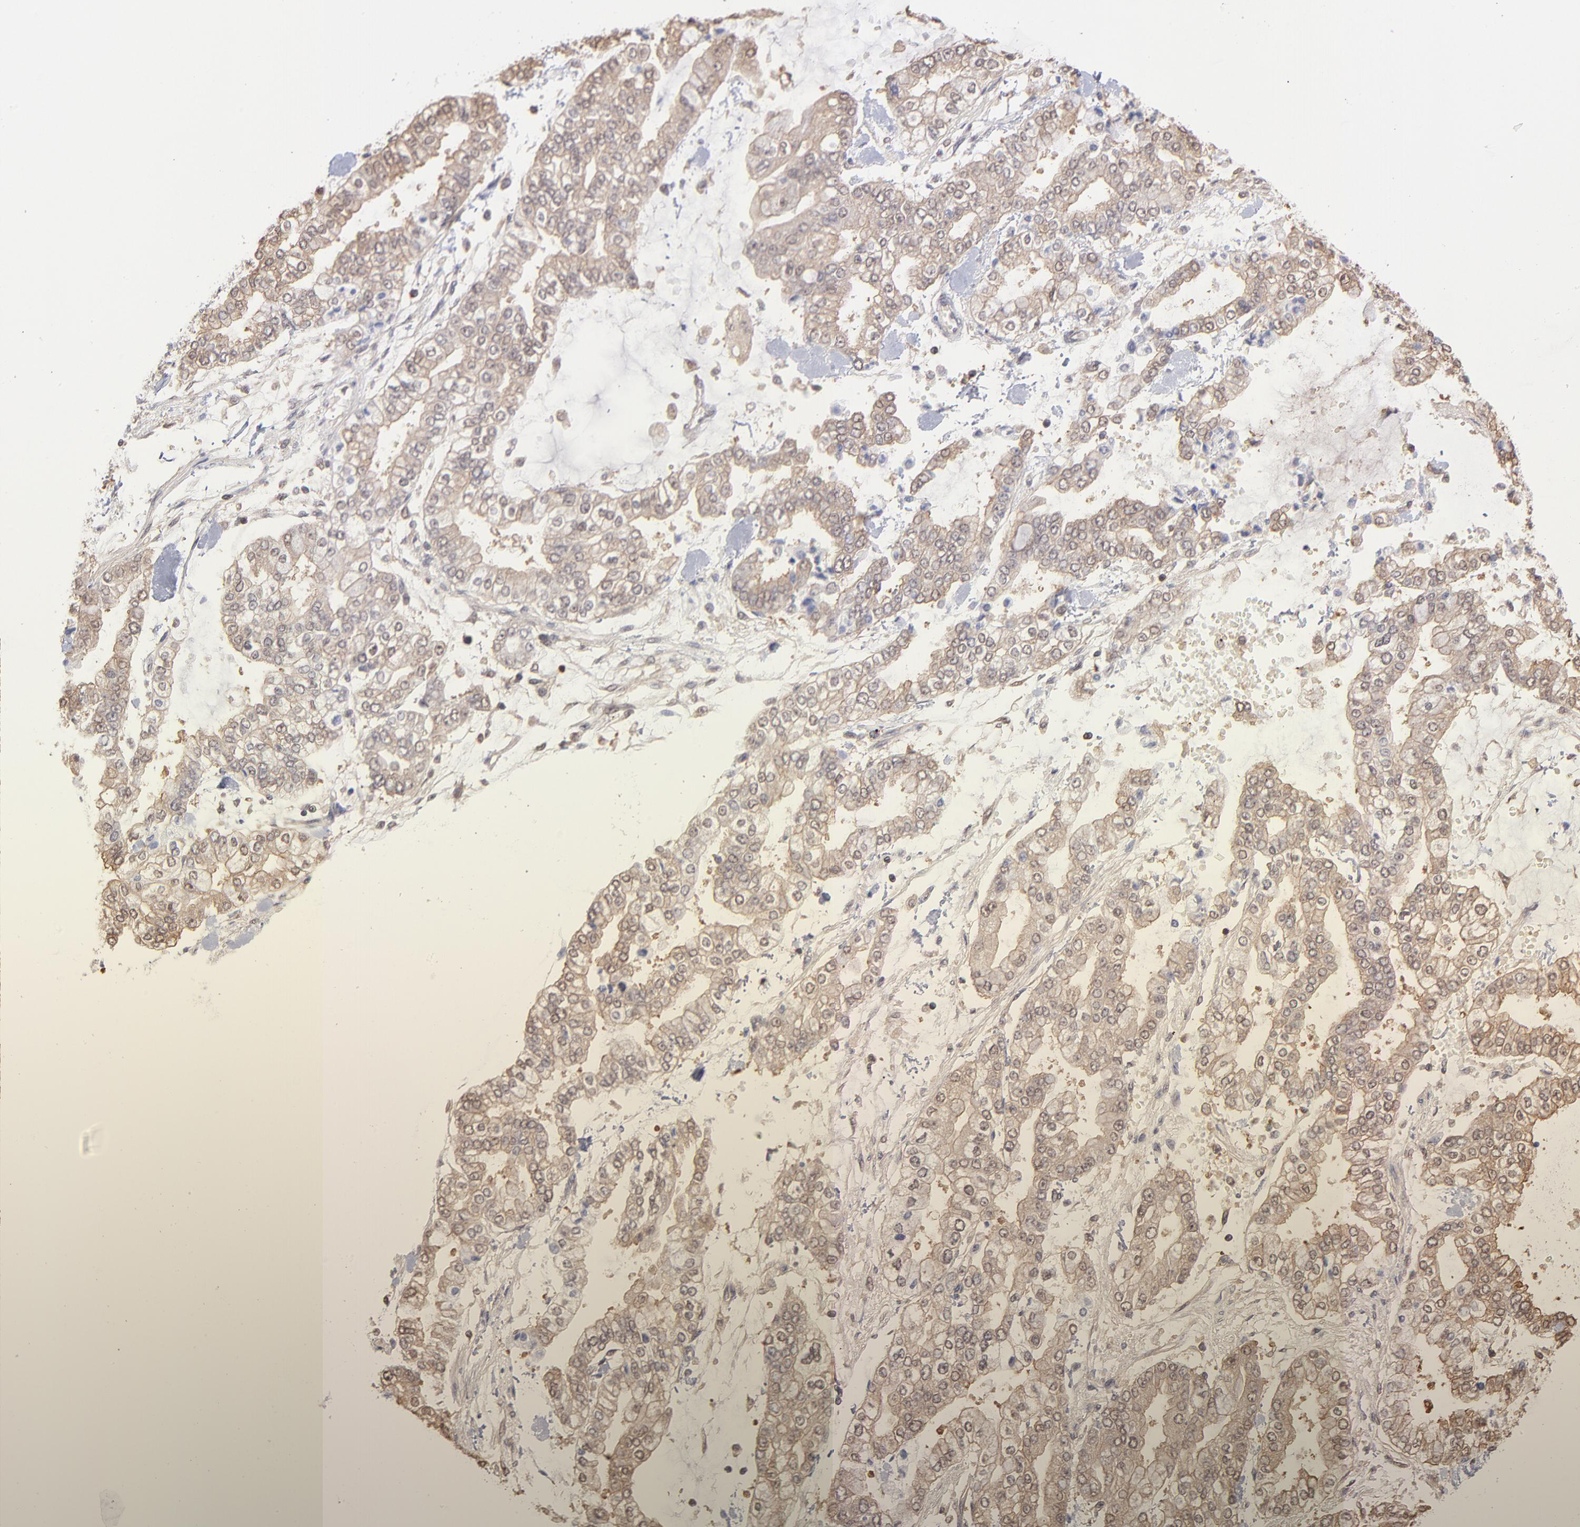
{"staining": {"intensity": "moderate", "quantity": ">75%", "location": "cytoplasmic/membranous"}, "tissue": "stomach cancer", "cell_type": "Tumor cells", "image_type": "cancer", "snomed": [{"axis": "morphology", "description": "Normal tissue, NOS"}, {"axis": "morphology", "description": "Adenocarcinoma, NOS"}, {"axis": "topography", "description": "Stomach, upper"}, {"axis": "topography", "description": "Stomach"}], "caption": "Immunohistochemistry photomicrograph of stomach cancer (adenocarcinoma) stained for a protein (brown), which displays medium levels of moderate cytoplasmic/membranous staining in approximately >75% of tumor cells.", "gene": "MAP2K2", "patient": {"sex": "male", "age": 76}}